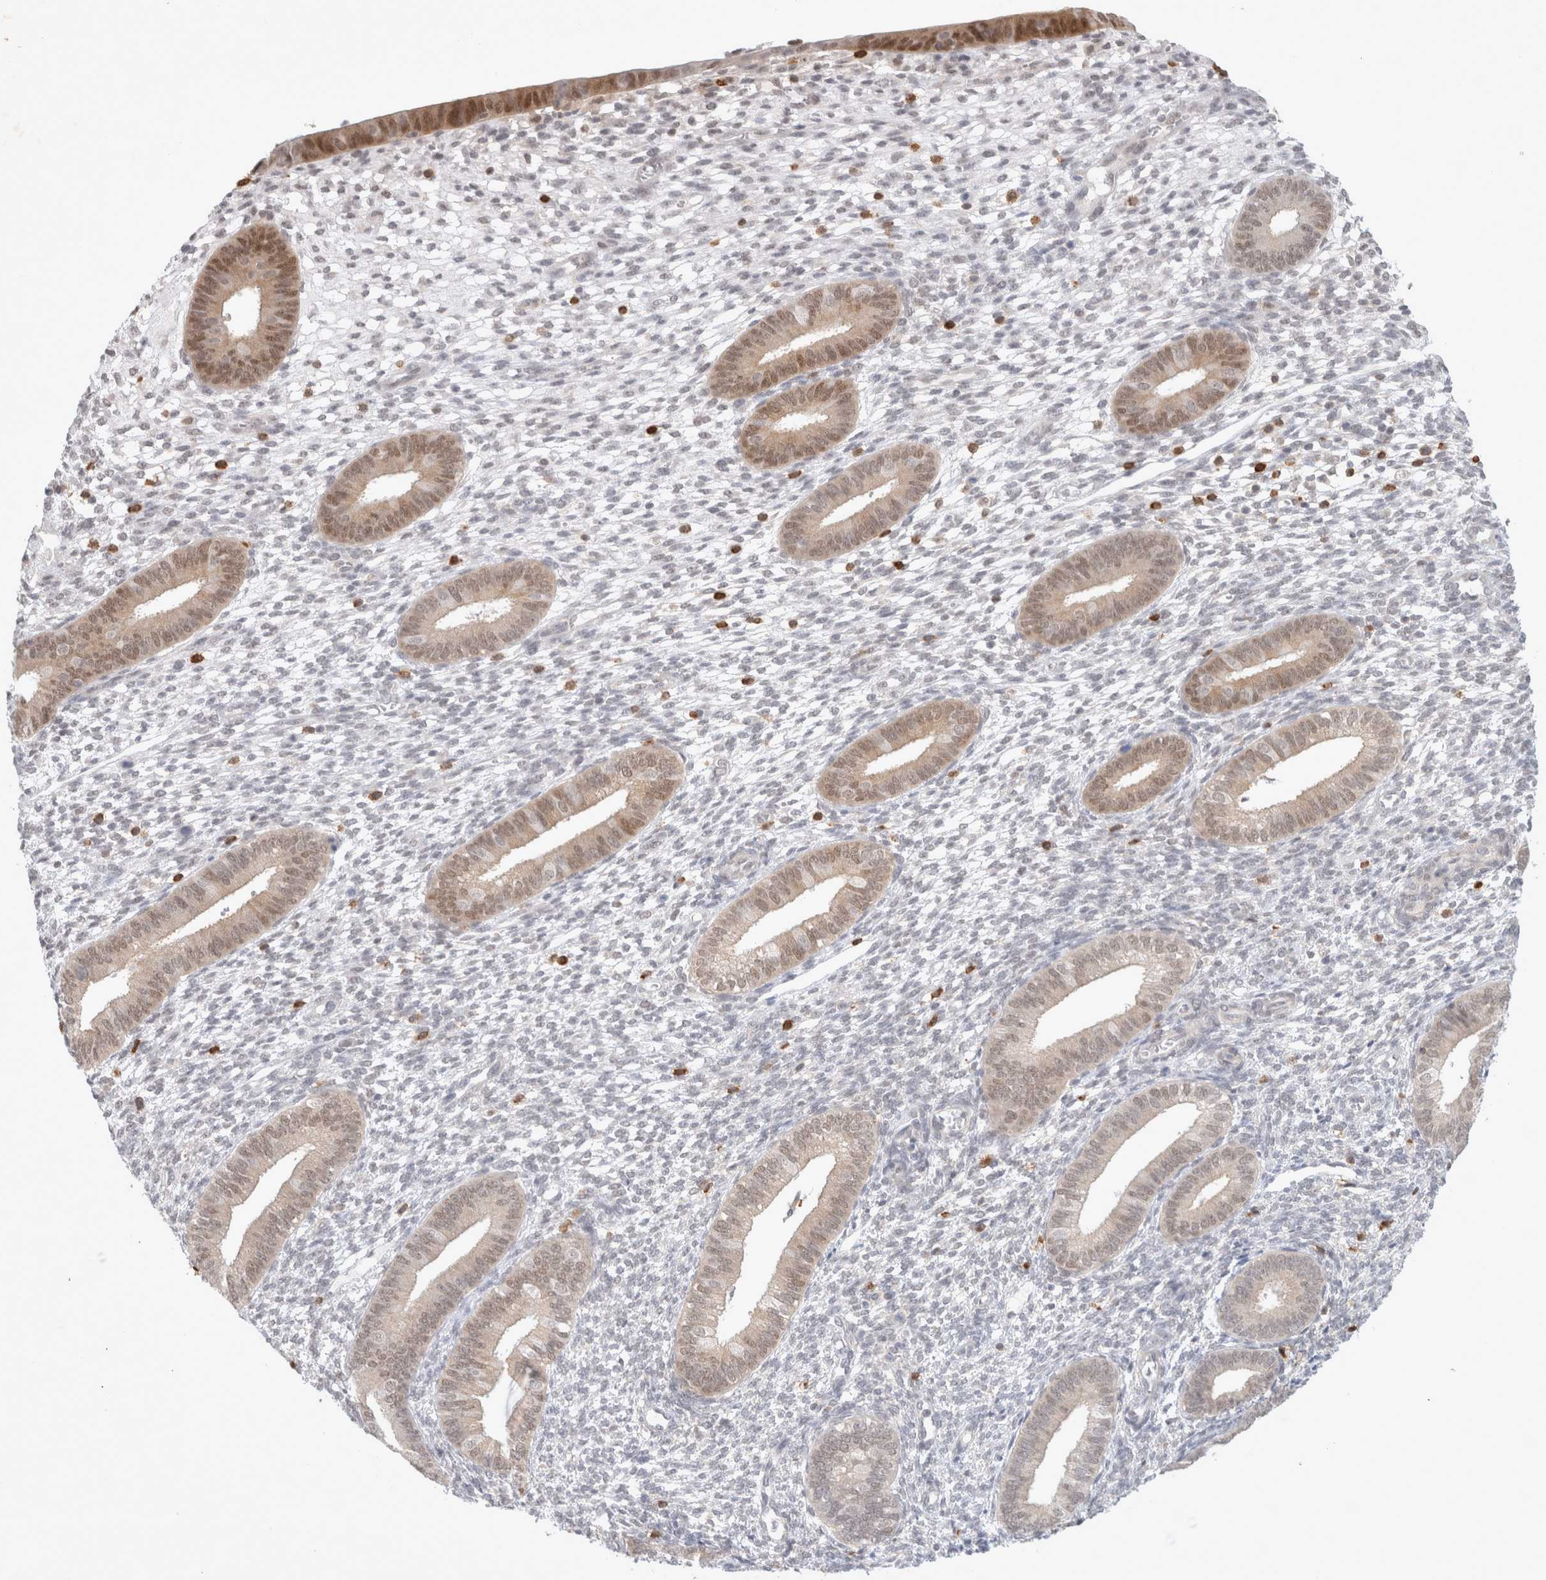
{"staining": {"intensity": "negative", "quantity": "none", "location": "none"}, "tissue": "endometrium", "cell_type": "Cells in endometrial stroma", "image_type": "normal", "snomed": [{"axis": "morphology", "description": "Normal tissue, NOS"}, {"axis": "topography", "description": "Endometrium"}], "caption": "Immunohistochemistry (IHC) of unremarkable endometrium shows no staining in cells in endometrial stroma.", "gene": "FBXO42", "patient": {"sex": "female", "age": 46}}